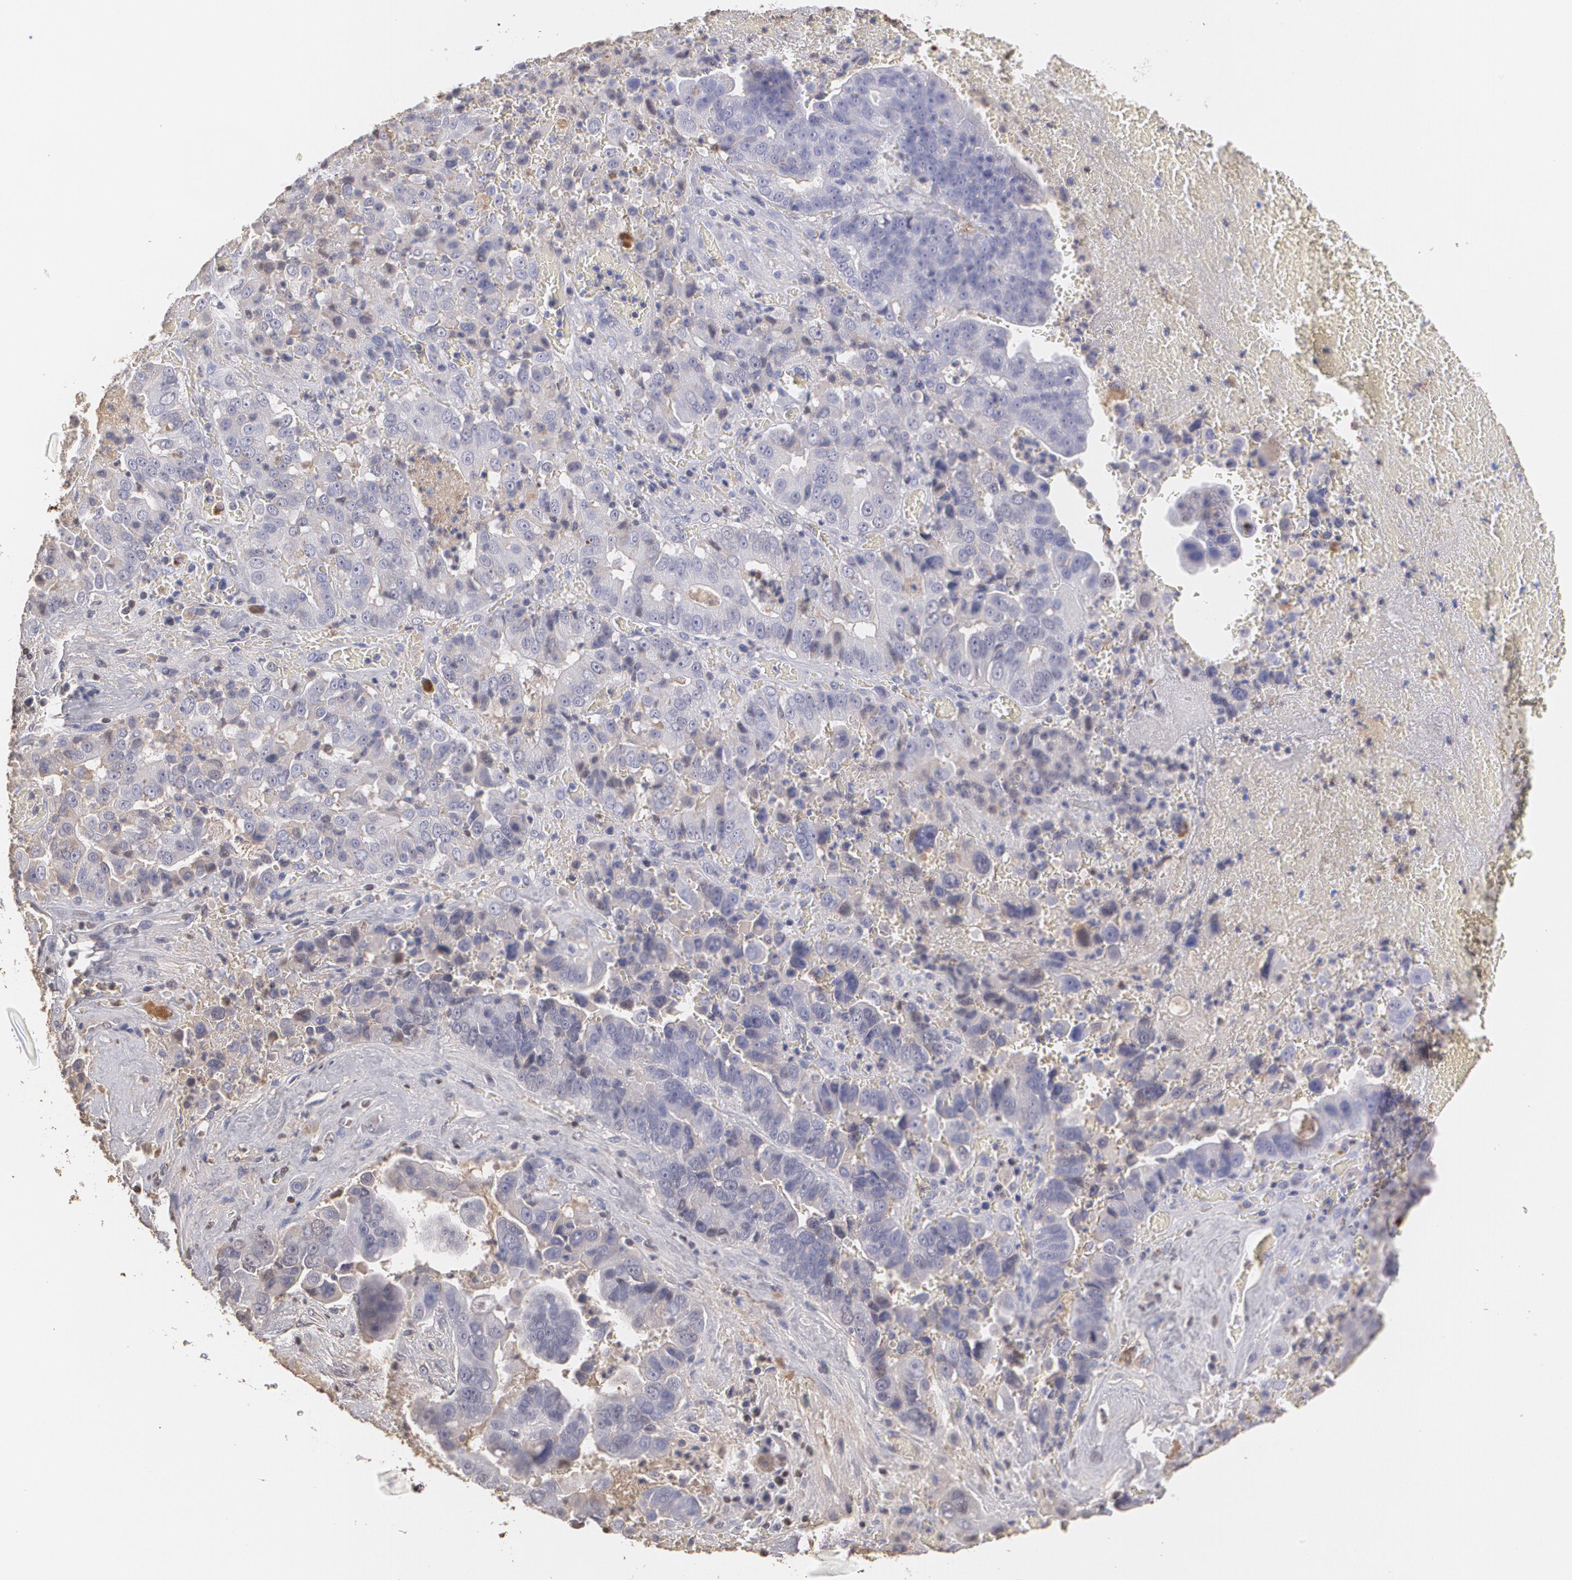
{"staining": {"intensity": "negative", "quantity": "none", "location": "none"}, "tissue": "liver cancer", "cell_type": "Tumor cells", "image_type": "cancer", "snomed": [{"axis": "morphology", "description": "Cholangiocarcinoma"}, {"axis": "topography", "description": "Liver"}], "caption": "Cholangiocarcinoma (liver) was stained to show a protein in brown. There is no significant positivity in tumor cells.", "gene": "SERPINA1", "patient": {"sex": "female", "age": 79}}